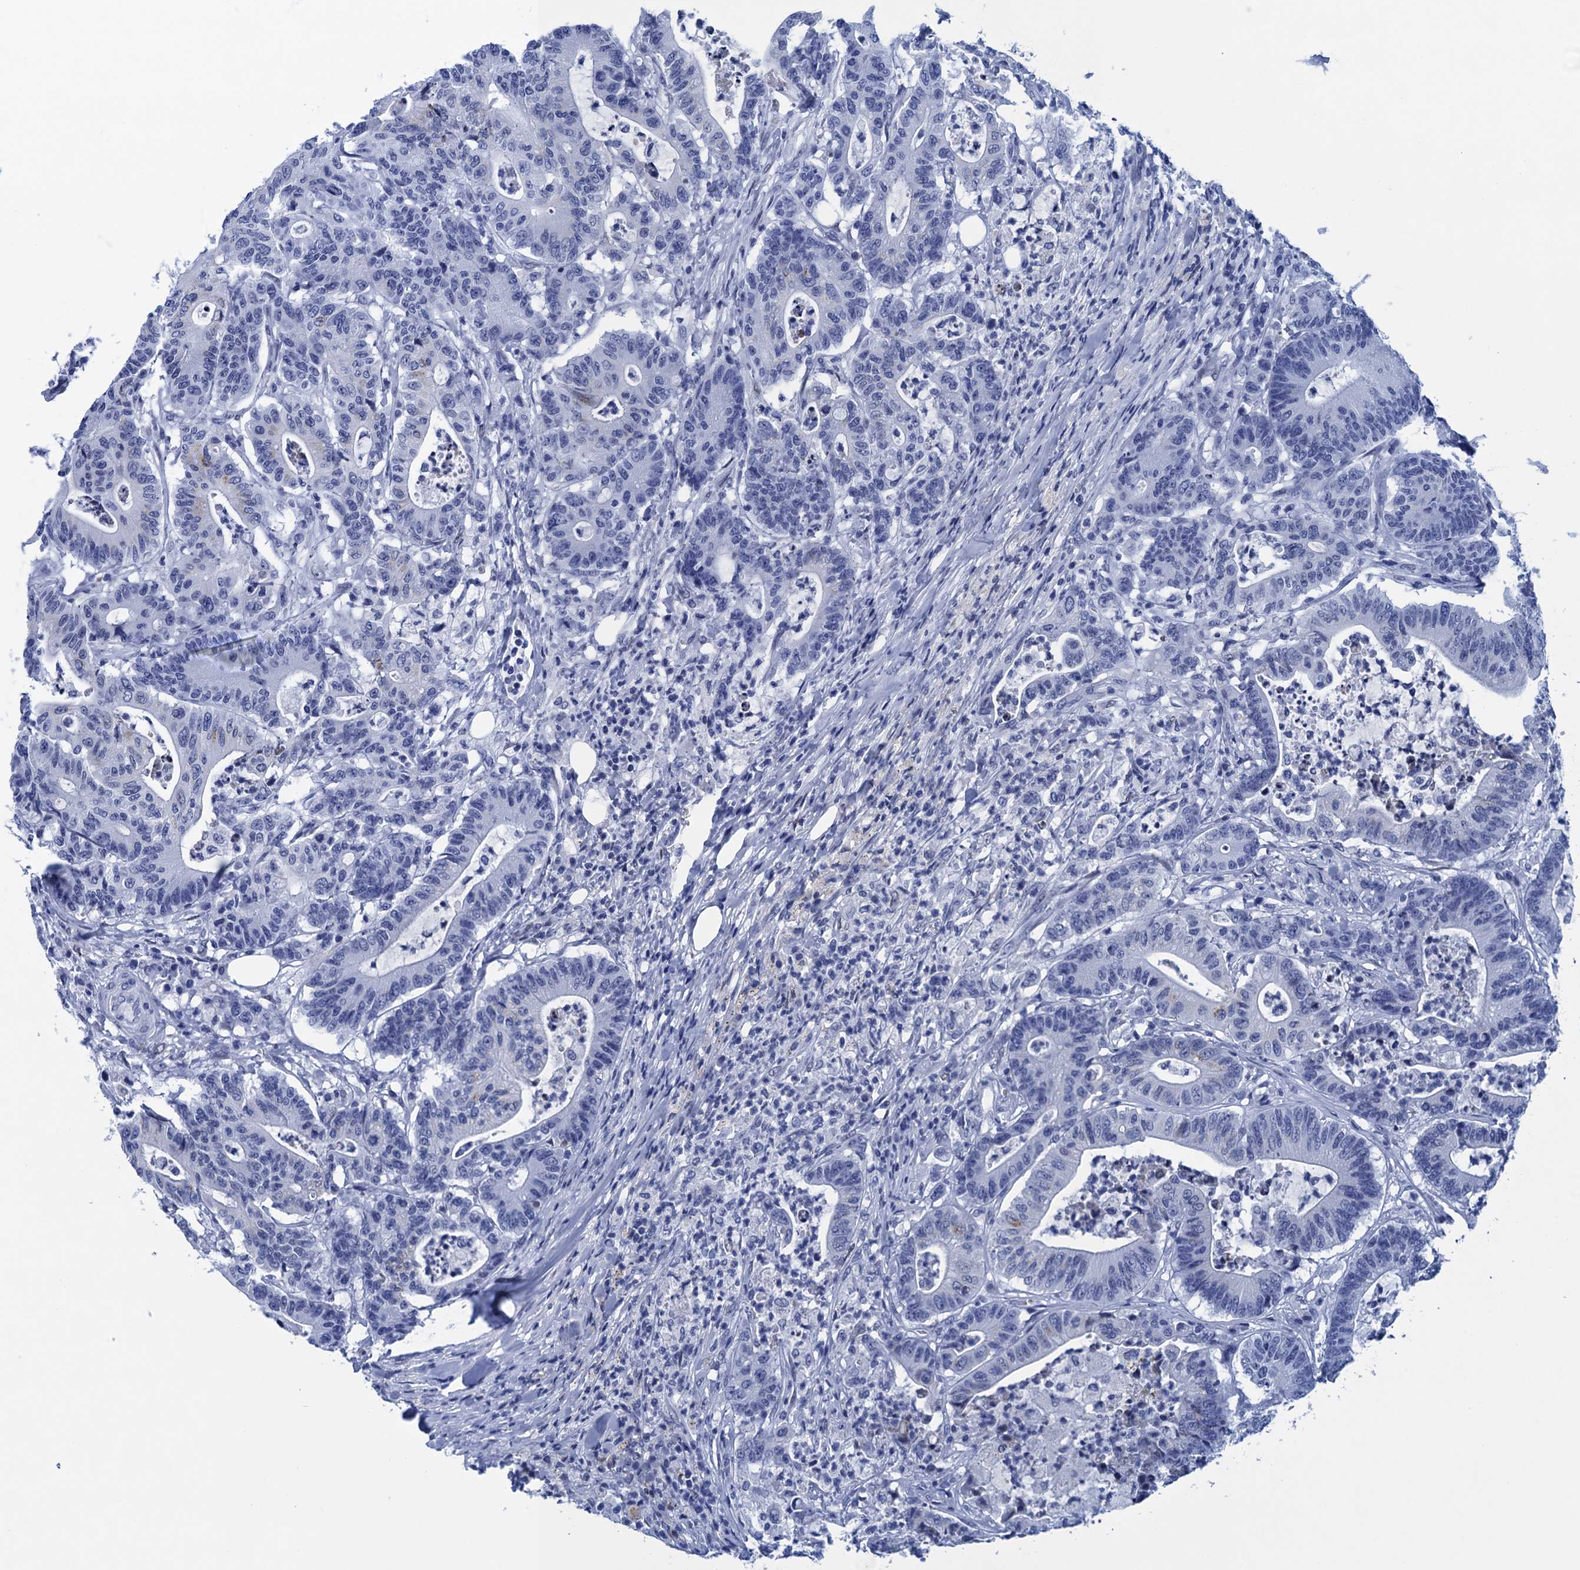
{"staining": {"intensity": "negative", "quantity": "none", "location": "none"}, "tissue": "colorectal cancer", "cell_type": "Tumor cells", "image_type": "cancer", "snomed": [{"axis": "morphology", "description": "Adenocarcinoma, NOS"}, {"axis": "topography", "description": "Colon"}], "caption": "This photomicrograph is of colorectal cancer (adenocarcinoma) stained with immunohistochemistry (IHC) to label a protein in brown with the nuclei are counter-stained blue. There is no expression in tumor cells. (DAB (3,3'-diaminobenzidine) IHC visualized using brightfield microscopy, high magnification).", "gene": "METTL25", "patient": {"sex": "female", "age": 84}}